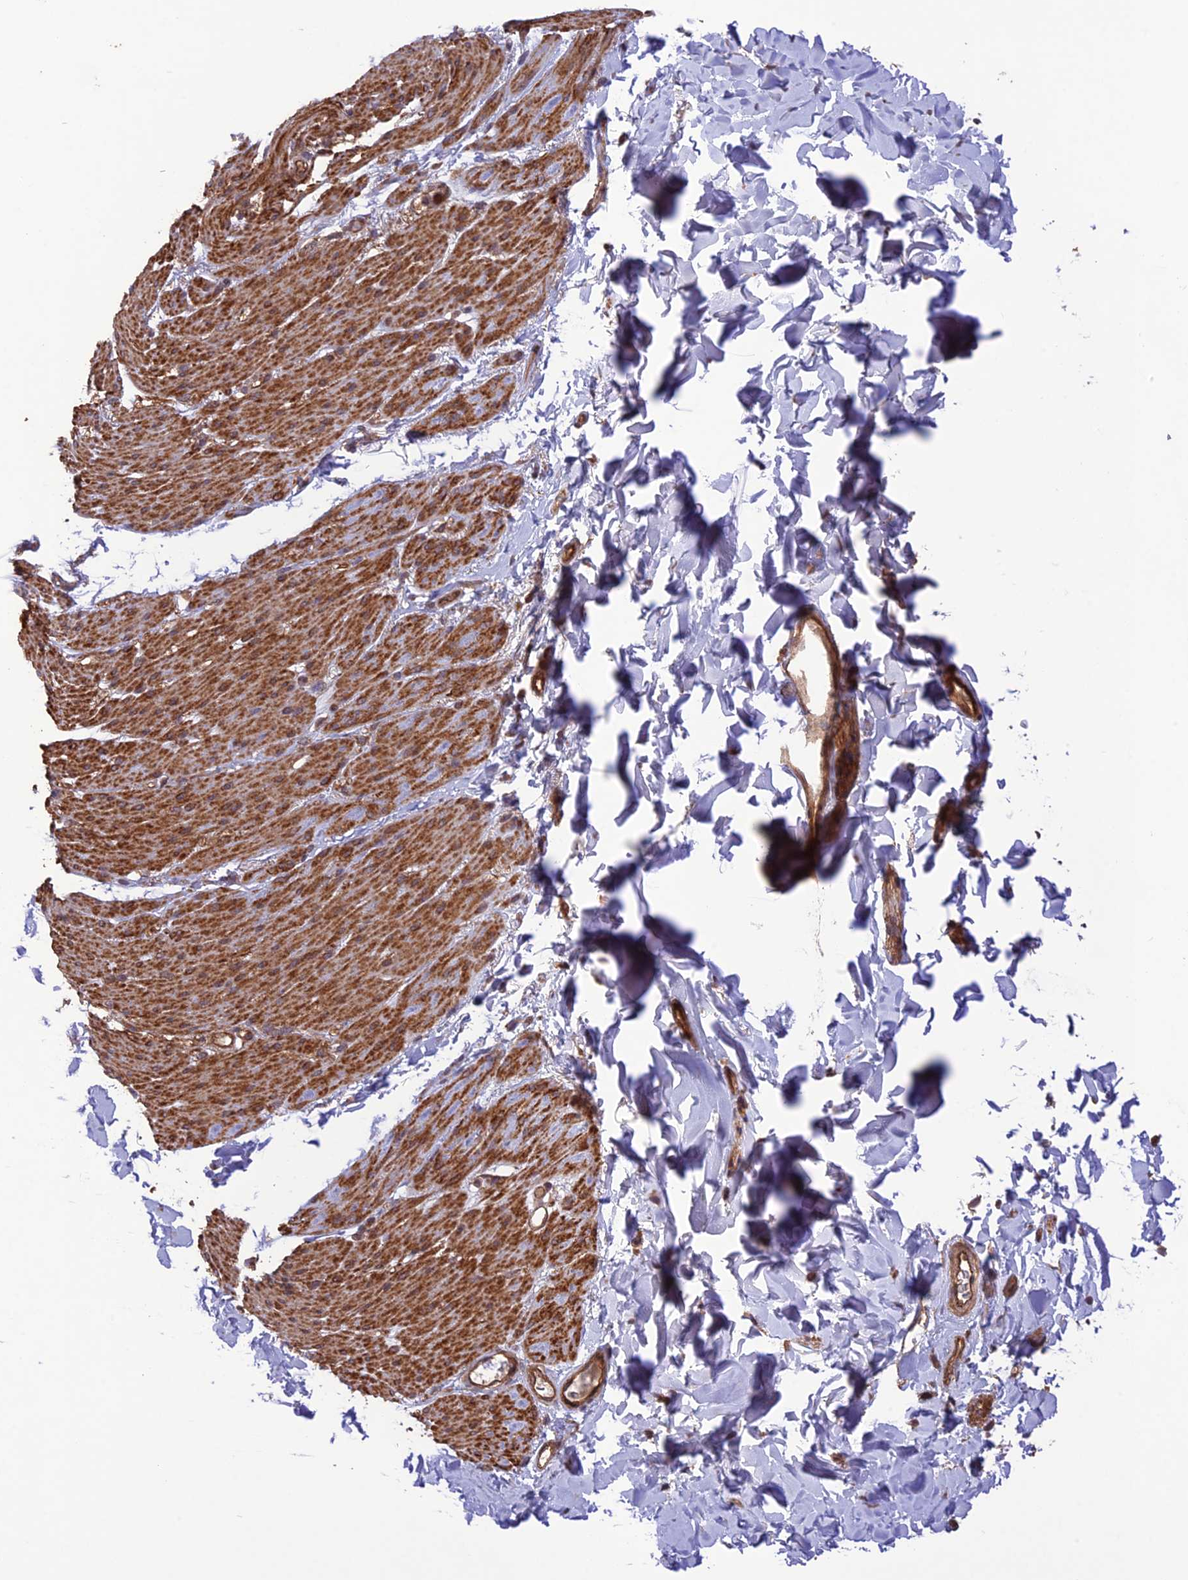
{"staining": {"intensity": "strong", "quantity": ">75%", "location": "cytoplasmic/membranous"}, "tissue": "smooth muscle", "cell_type": "Smooth muscle cells", "image_type": "normal", "snomed": [{"axis": "morphology", "description": "Normal tissue, NOS"}, {"axis": "topography", "description": "Colon"}, {"axis": "topography", "description": "Peripheral nerve tissue"}], "caption": "Immunohistochemistry (IHC) of benign human smooth muscle shows high levels of strong cytoplasmic/membranous staining in about >75% of smooth muscle cells. (brown staining indicates protein expression, while blue staining denotes nuclei).", "gene": "FCHSD1", "patient": {"sex": "female", "age": 61}}